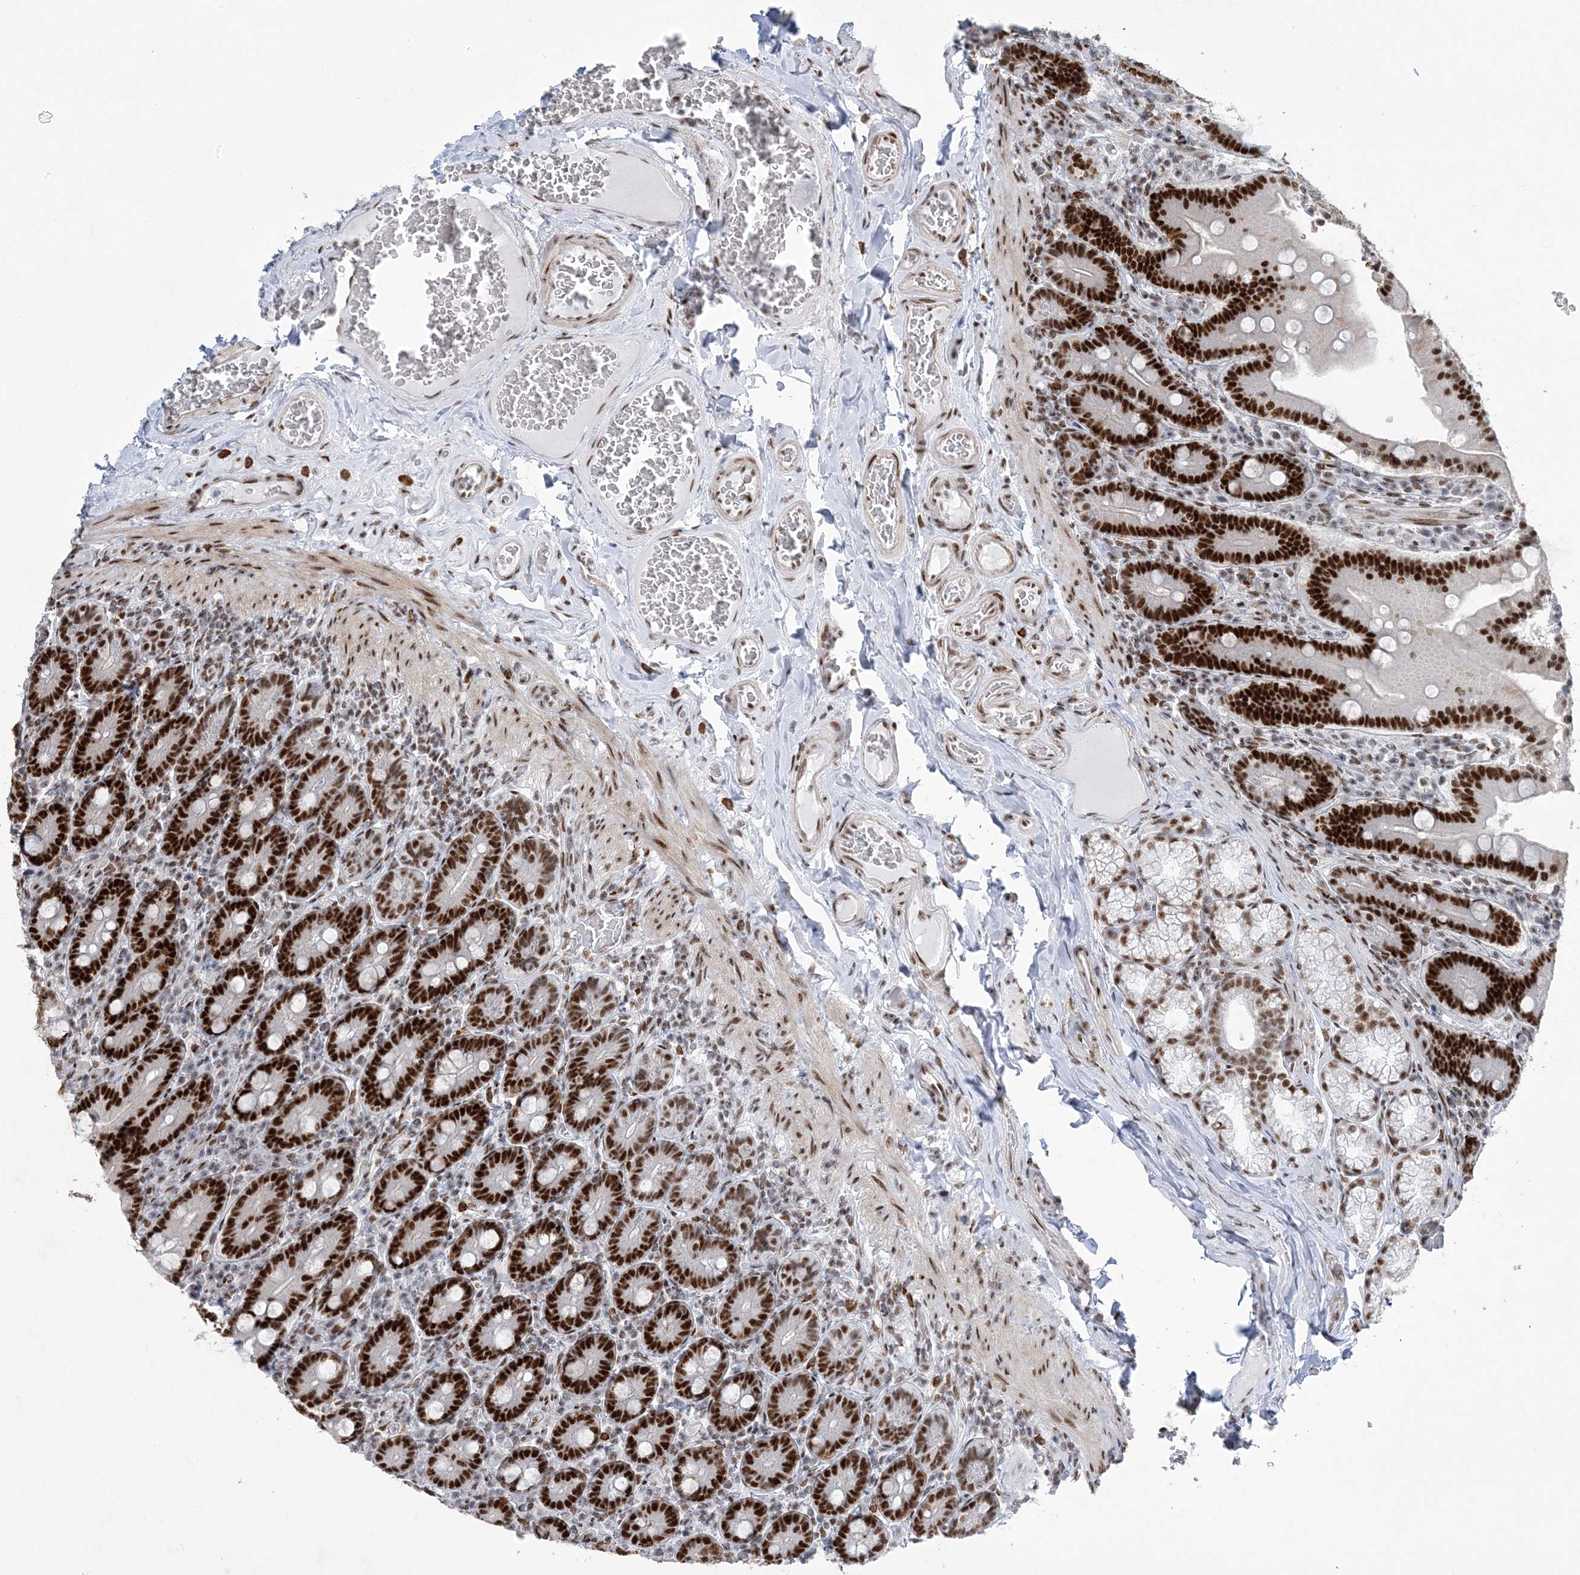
{"staining": {"intensity": "strong", "quantity": ">75%", "location": "nuclear"}, "tissue": "duodenum", "cell_type": "Glandular cells", "image_type": "normal", "snomed": [{"axis": "morphology", "description": "Normal tissue, NOS"}, {"axis": "topography", "description": "Duodenum"}], "caption": "Protein staining of normal duodenum displays strong nuclear expression in about >75% of glandular cells. (DAB (3,3'-diaminobenzidine) IHC, brown staining for protein, blue staining for nuclei).", "gene": "ZBTB7A", "patient": {"sex": "female", "age": 62}}